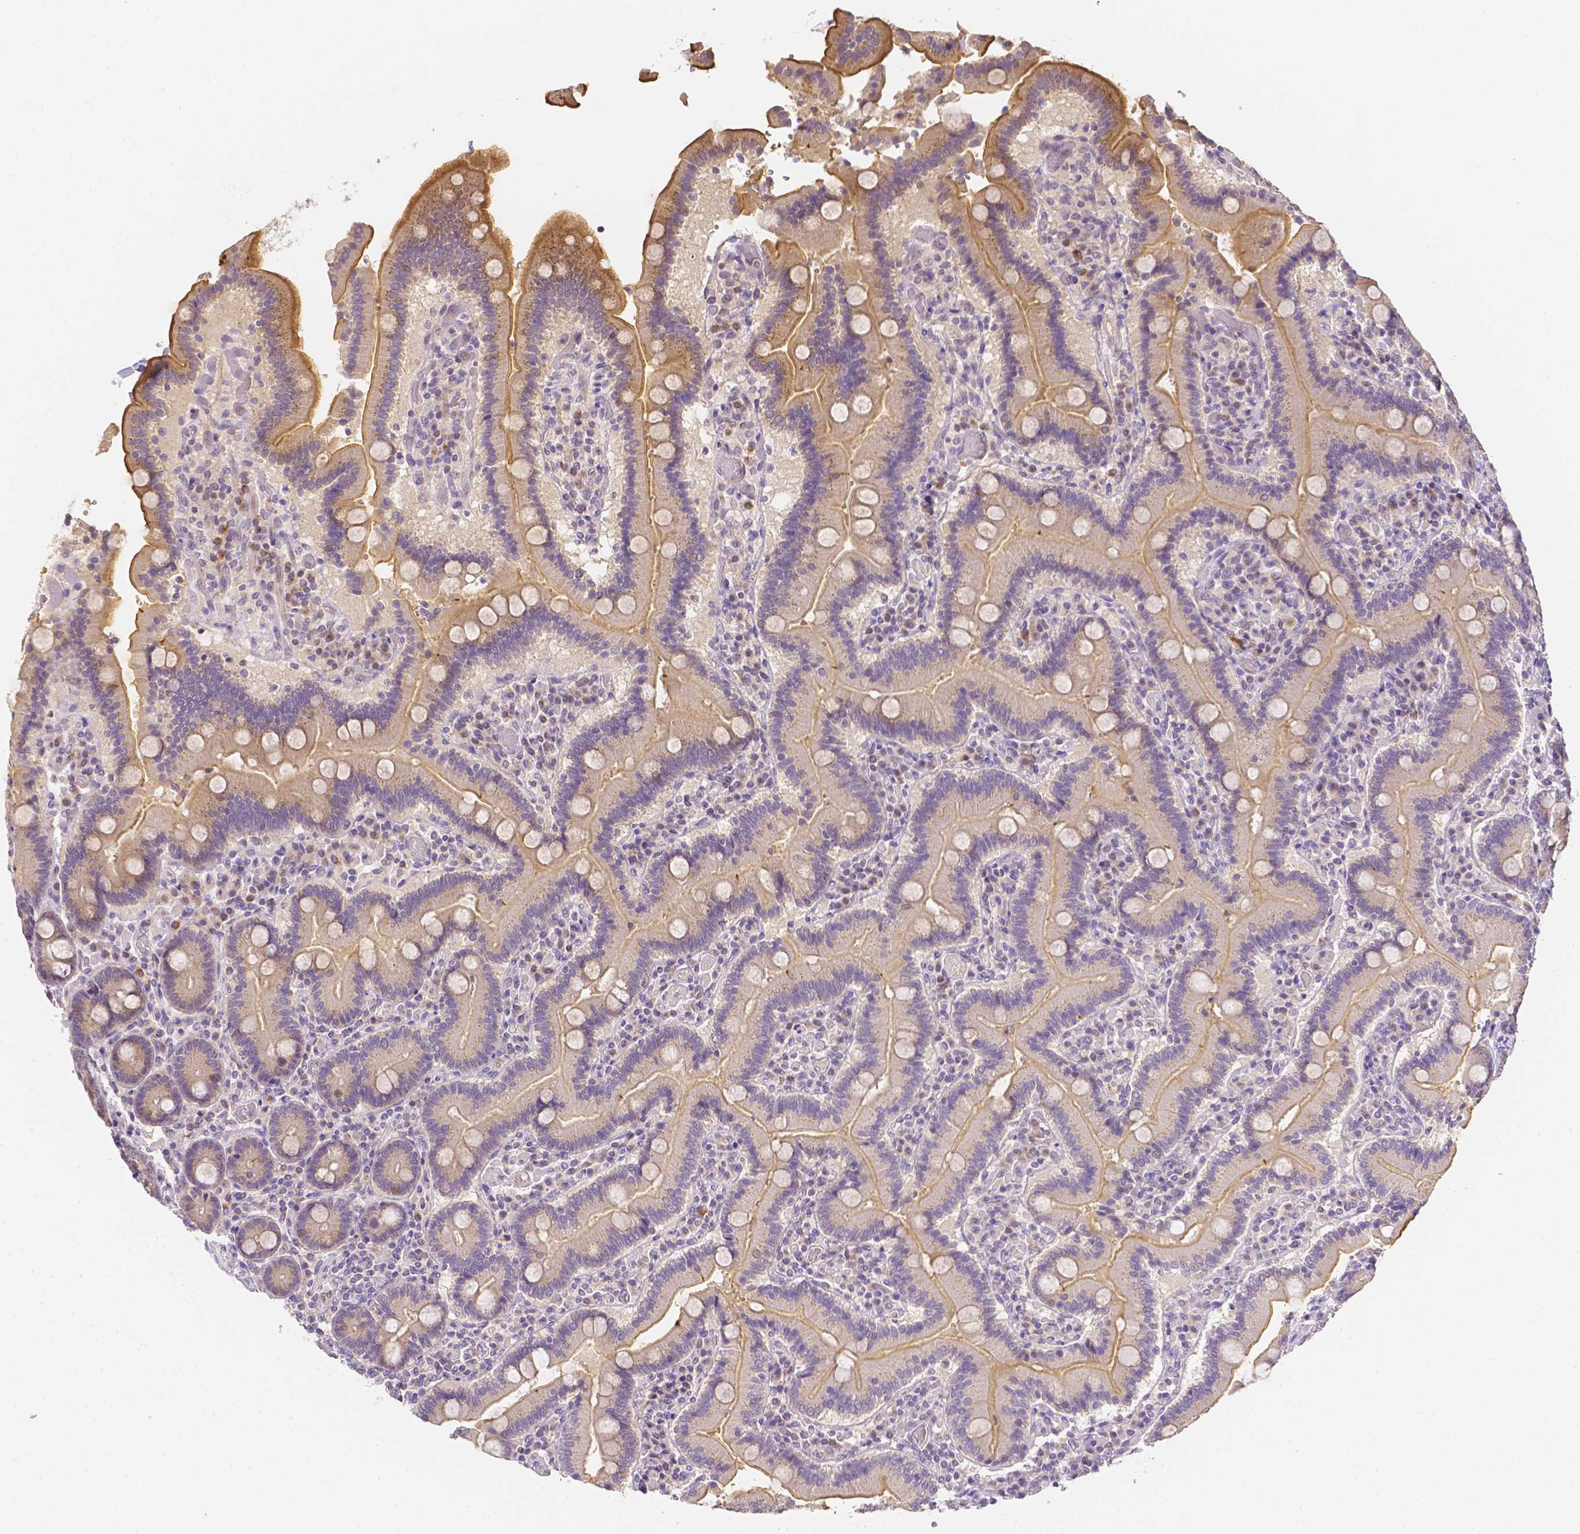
{"staining": {"intensity": "moderate", "quantity": "25%-75%", "location": "cytoplasmic/membranous"}, "tissue": "duodenum", "cell_type": "Glandular cells", "image_type": "normal", "snomed": [{"axis": "morphology", "description": "Normal tissue, NOS"}, {"axis": "topography", "description": "Duodenum"}], "caption": "Immunohistochemical staining of benign human duodenum demonstrates moderate cytoplasmic/membranous protein expression in about 25%-75% of glandular cells. Using DAB (3,3'-diaminobenzidine) (brown) and hematoxylin (blue) stains, captured at high magnification using brightfield microscopy.", "gene": "C10orf67", "patient": {"sex": "female", "age": 62}}